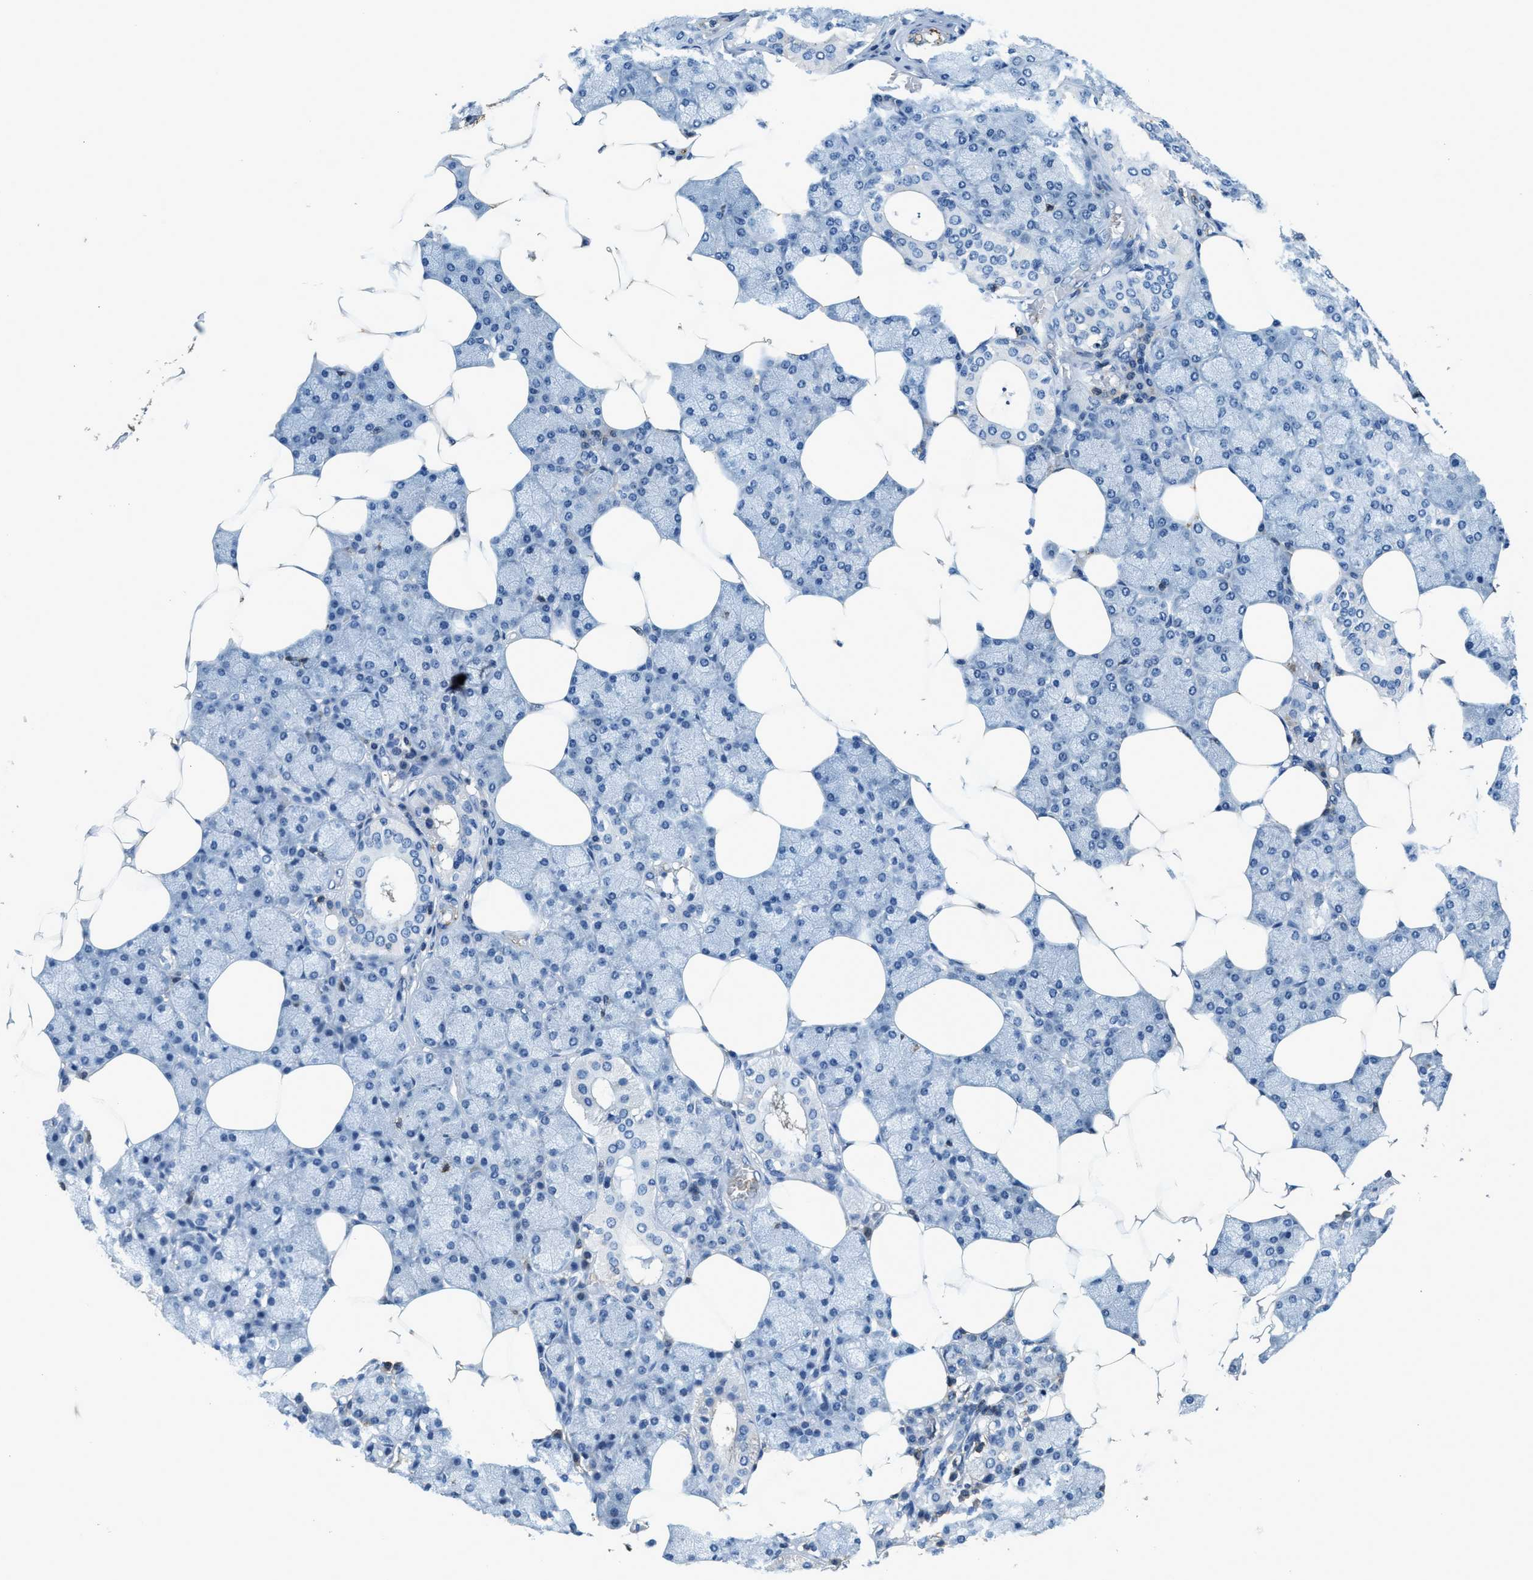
{"staining": {"intensity": "negative", "quantity": "none", "location": "none"}, "tissue": "salivary gland", "cell_type": "Glandular cells", "image_type": "normal", "snomed": [{"axis": "morphology", "description": "Normal tissue, NOS"}, {"axis": "topography", "description": "Salivary gland"}], "caption": "DAB (3,3'-diaminobenzidine) immunohistochemical staining of benign salivary gland exhibits no significant expression in glandular cells.", "gene": "MYO1G", "patient": {"sex": "male", "age": 62}}